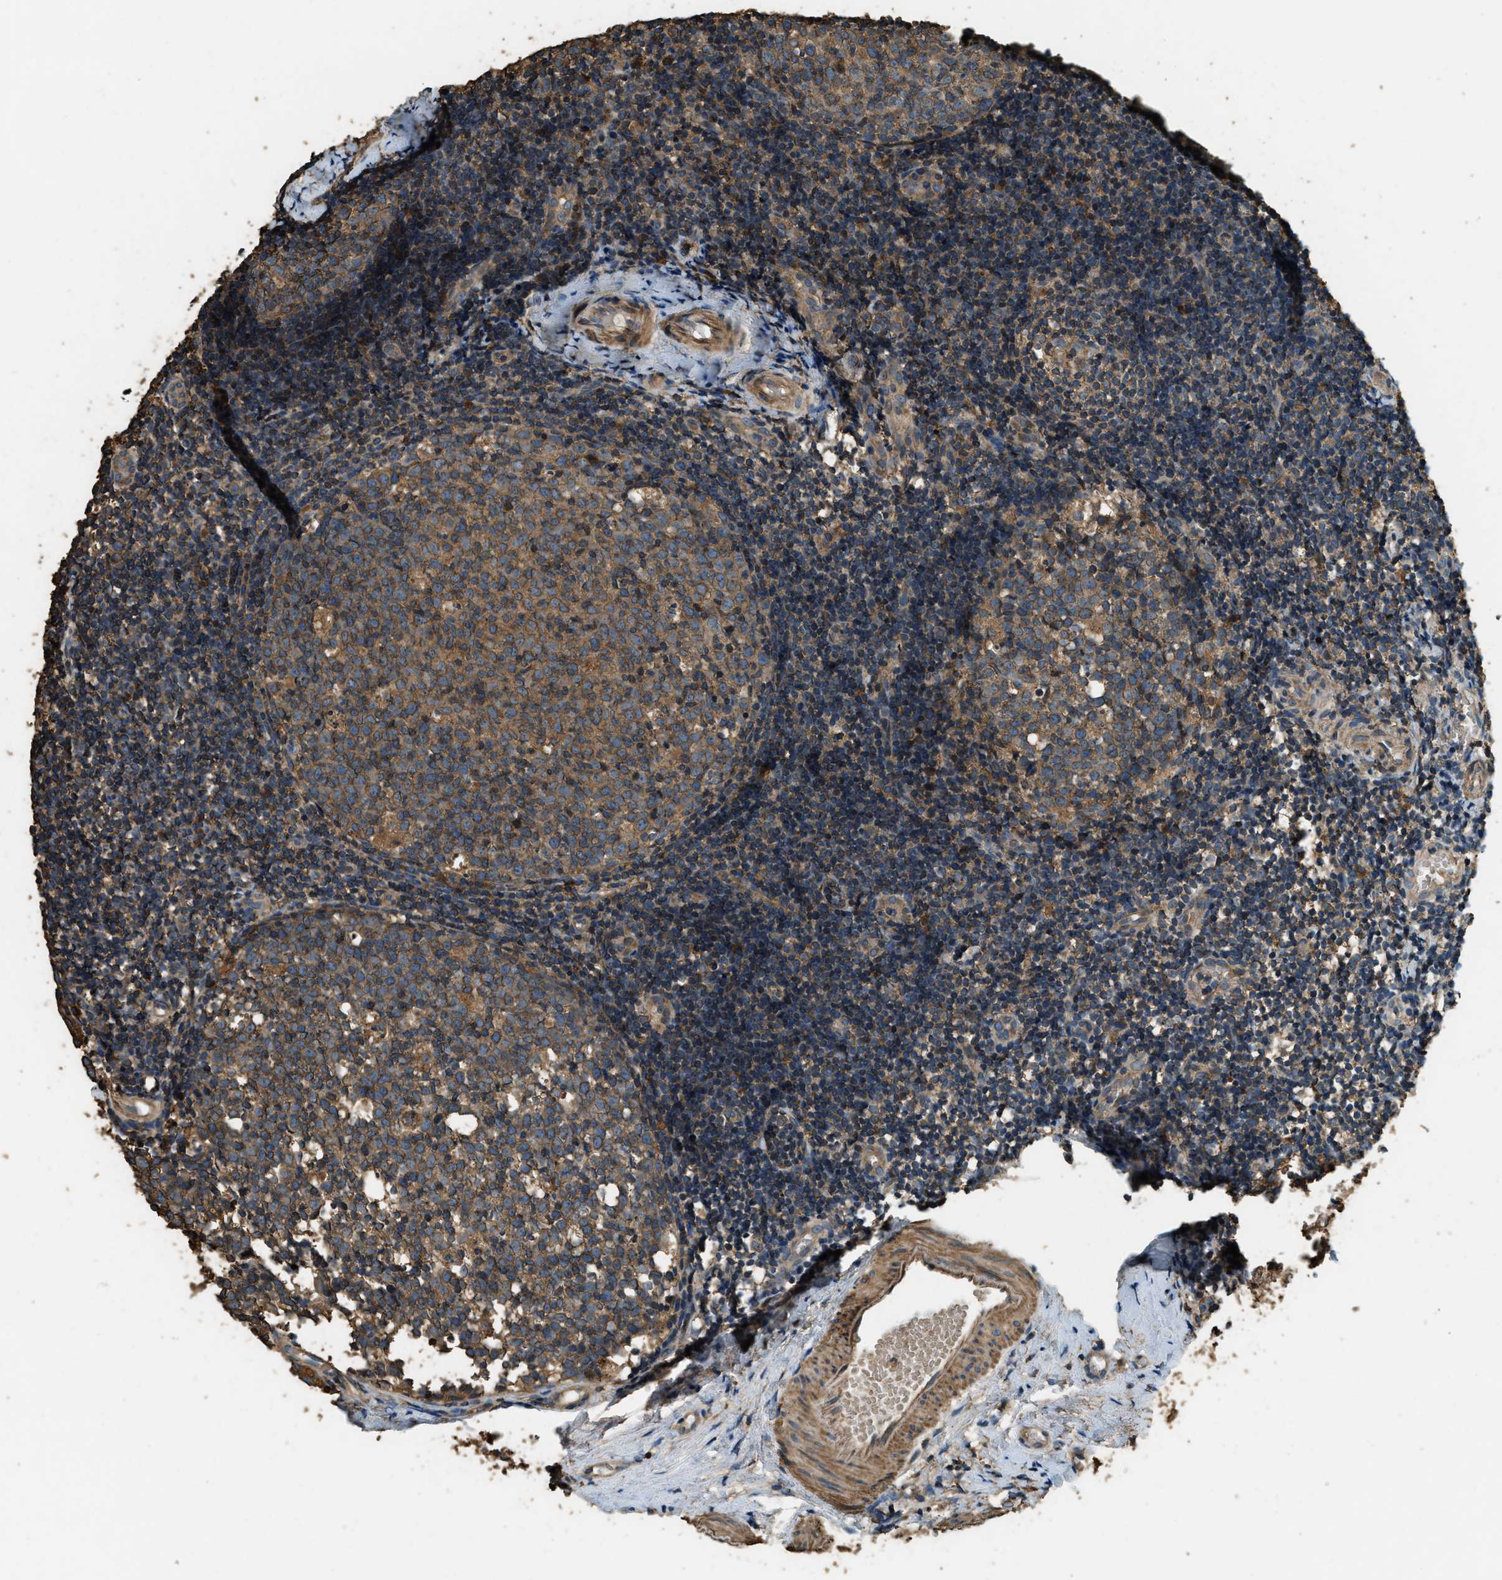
{"staining": {"intensity": "weak", "quantity": ">75%", "location": "cytoplasmic/membranous"}, "tissue": "tonsil", "cell_type": "Germinal center cells", "image_type": "normal", "snomed": [{"axis": "morphology", "description": "Normal tissue, NOS"}, {"axis": "topography", "description": "Tonsil"}], "caption": "DAB immunohistochemical staining of unremarkable tonsil exhibits weak cytoplasmic/membranous protein positivity in about >75% of germinal center cells.", "gene": "ERGIC1", "patient": {"sex": "female", "age": 19}}